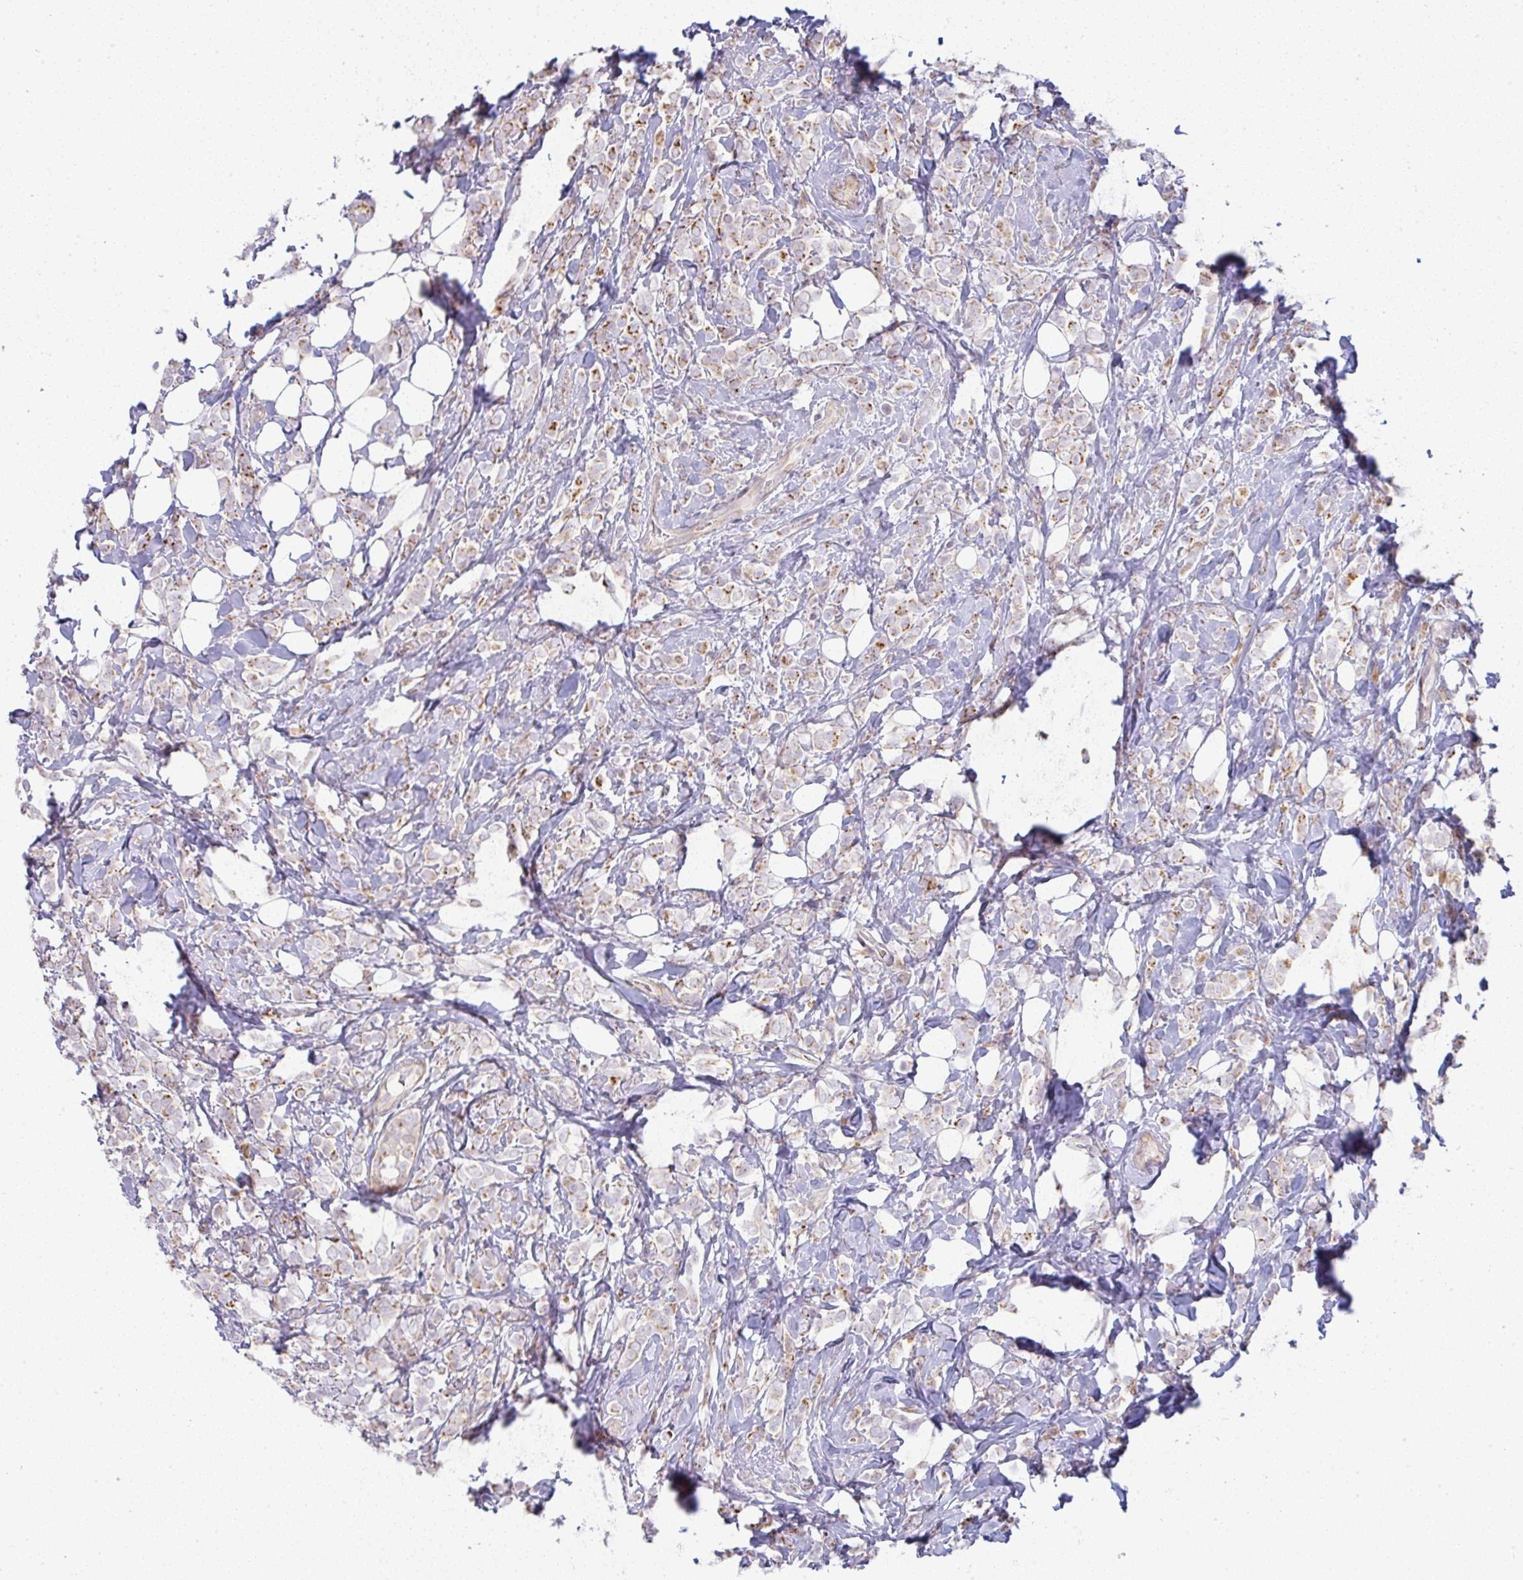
{"staining": {"intensity": "moderate", "quantity": "25%-75%", "location": "cytoplasmic/membranous"}, "tissue": "breast cancer", "cell_type": "Tumor cells", "image_type": "cancer", "snomed": [{"axis": "morphology", "description": "Lobular carcinoma"}, {"axis": "topography", "description": "Breast"}], "caption": "Moderate cytoplasmic/membranous positivity for a protein is identified in approximately 25%-75% of tumor cells of breast cancer using immunohistochemistry.", "gene": "MOB1A", "patient": {"sex": "female", "age": 49}}